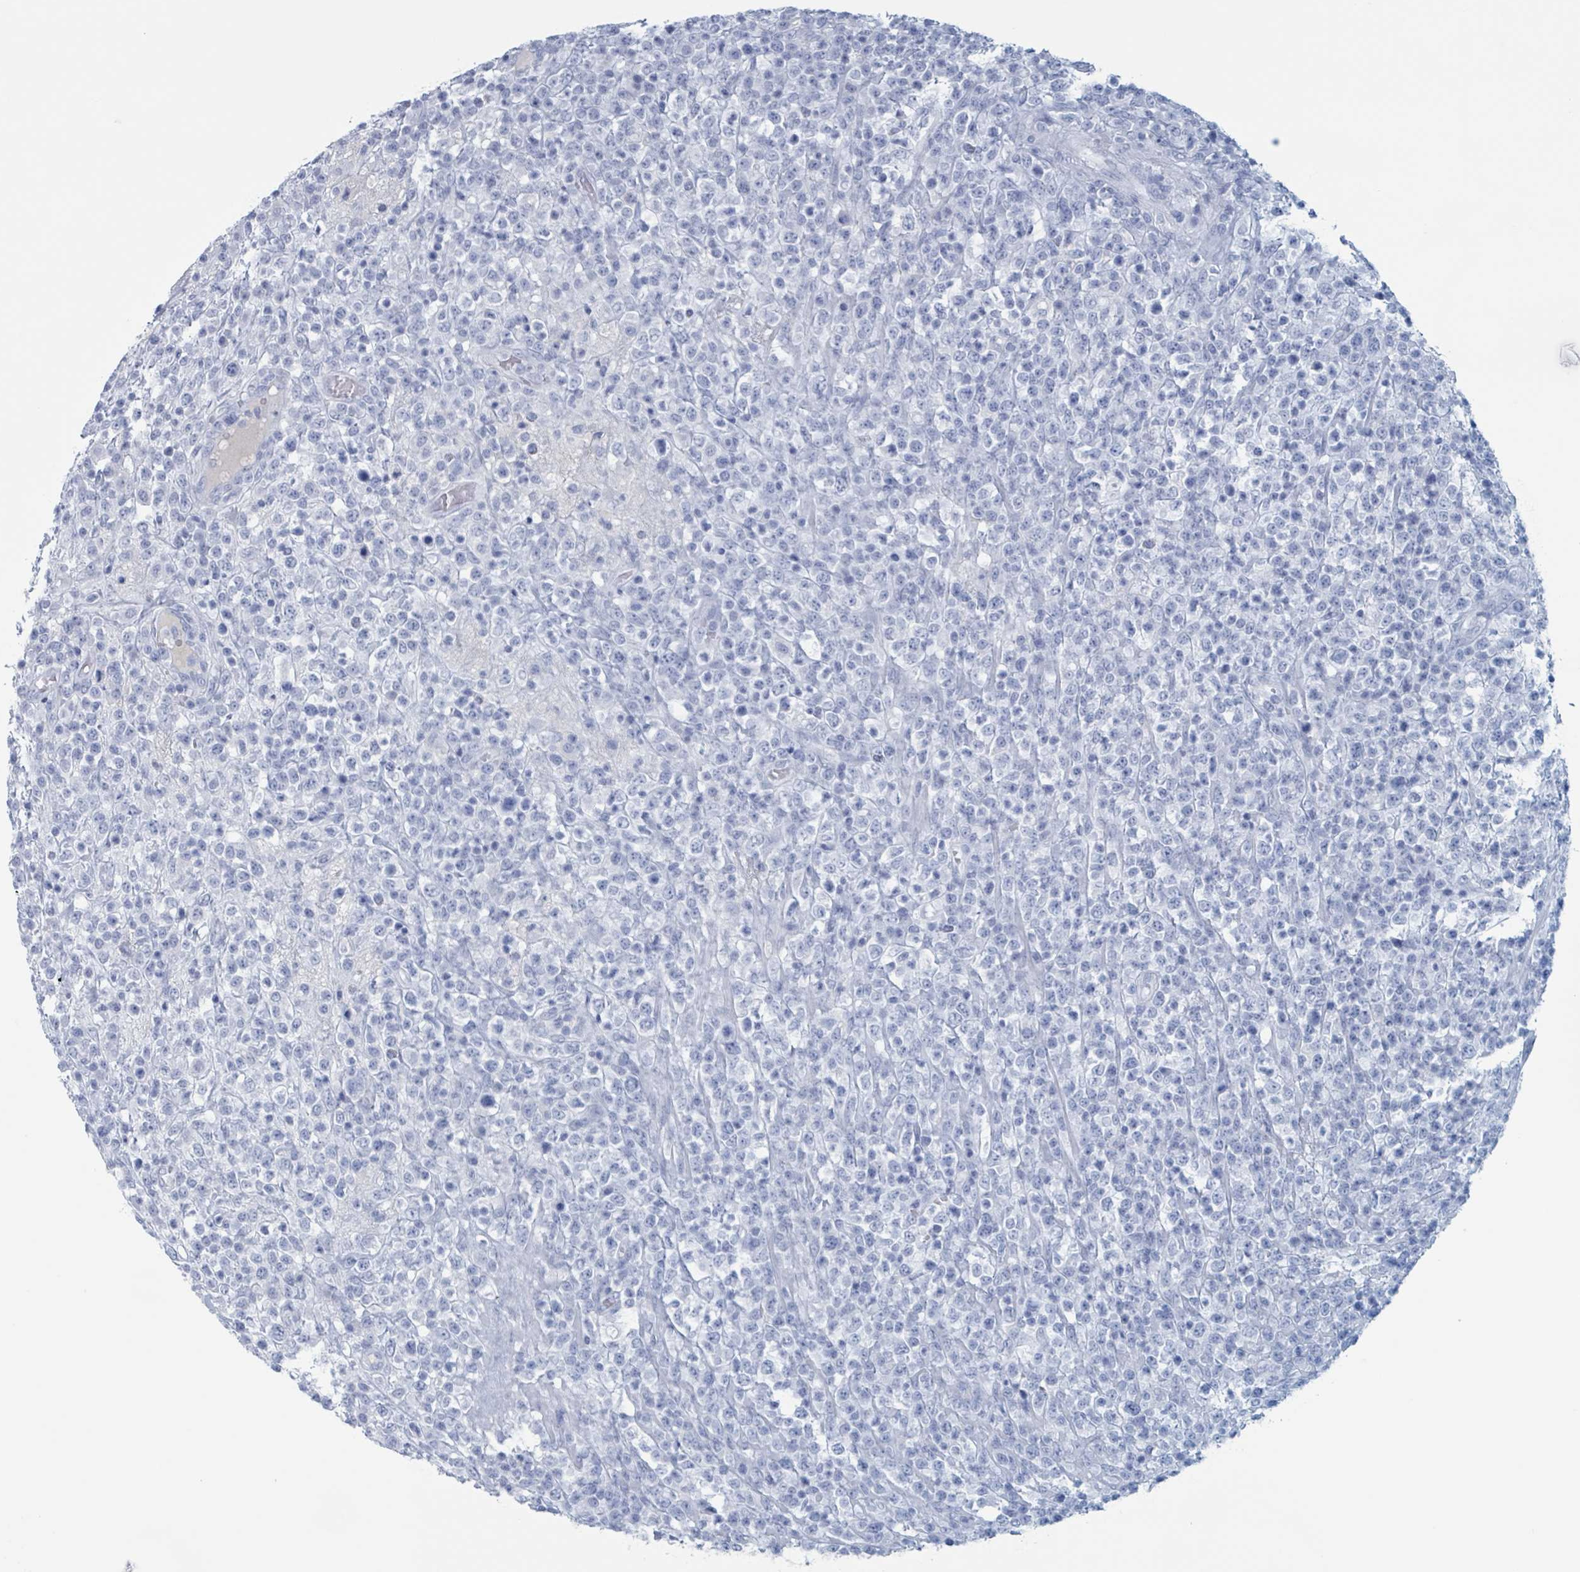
{"staining": {"intensity": "negative", "quantity": "none", "location": "none"}, "tissue": "lymphoma", "cell_type": "Tumor cells", "image_type": "cancer", "snomed": [{"axis": "morphology", "description": "Malignant lymphoma, non-Hodgkin's type, High grade"}, {"axis": "topography", "description": "Colon"}], "caption": "This is a image of immunohistochemistry staining of lymphoma, which shows no expression in tumor cells. (DAB (3,3'-diaminobenzidine) immunohistochemistry (IHC), high magnification).", "gene": "KLK4", "patient": {"sex": "female", "age": 53}}